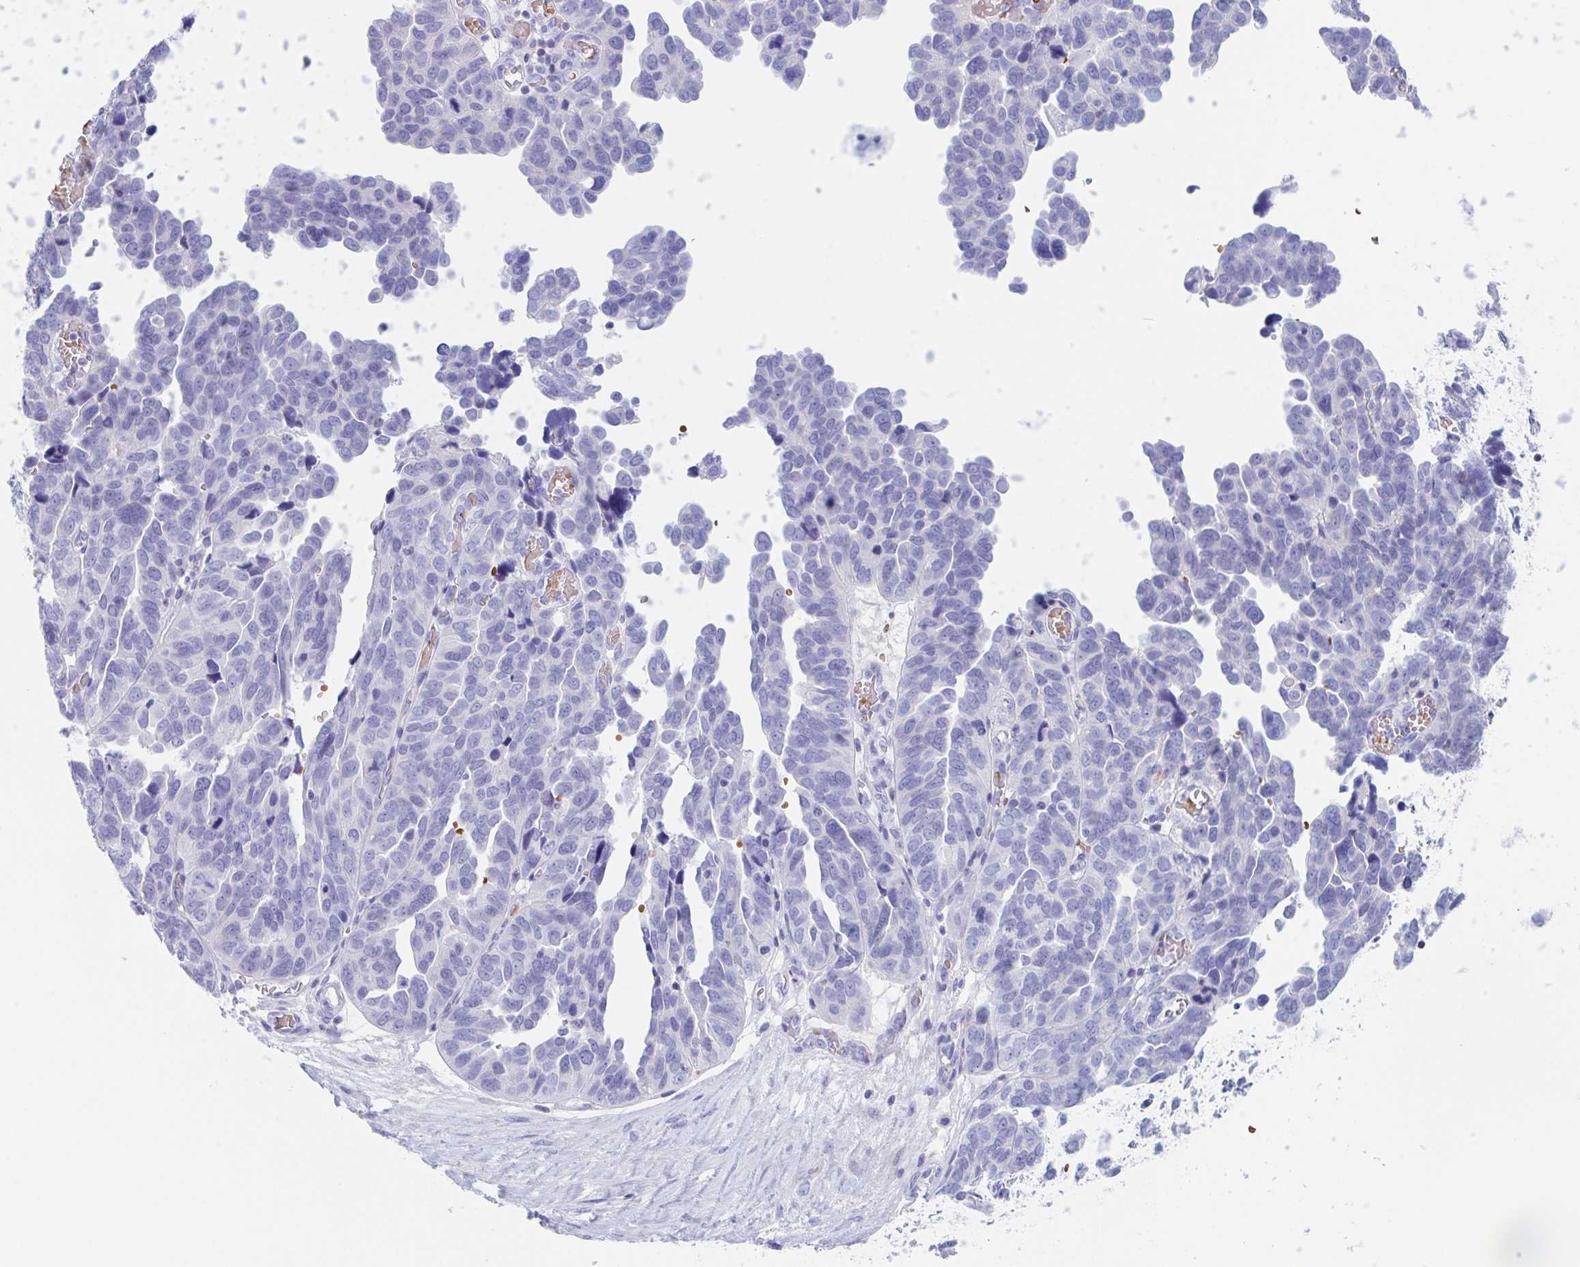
{"staining": {"intensity": "negative", "quantity": "none", "location": "none"}, "tissue": "ovarian cancer", "cell_type": "Tumor cells", "image_type": "cancer", "snomed": [{"axis": "morphology", "description": "Cystadenocarcinoma, serous, NOS"}, {"axis": "topography", "description": "Ovary"}], "caption": "A histopathology image of human ovarian serous cystadenocarcinoma is negative for staining in tumor cells.", "gene": "ANKRD9", "patient": {"sex": "female", "age": 64}}